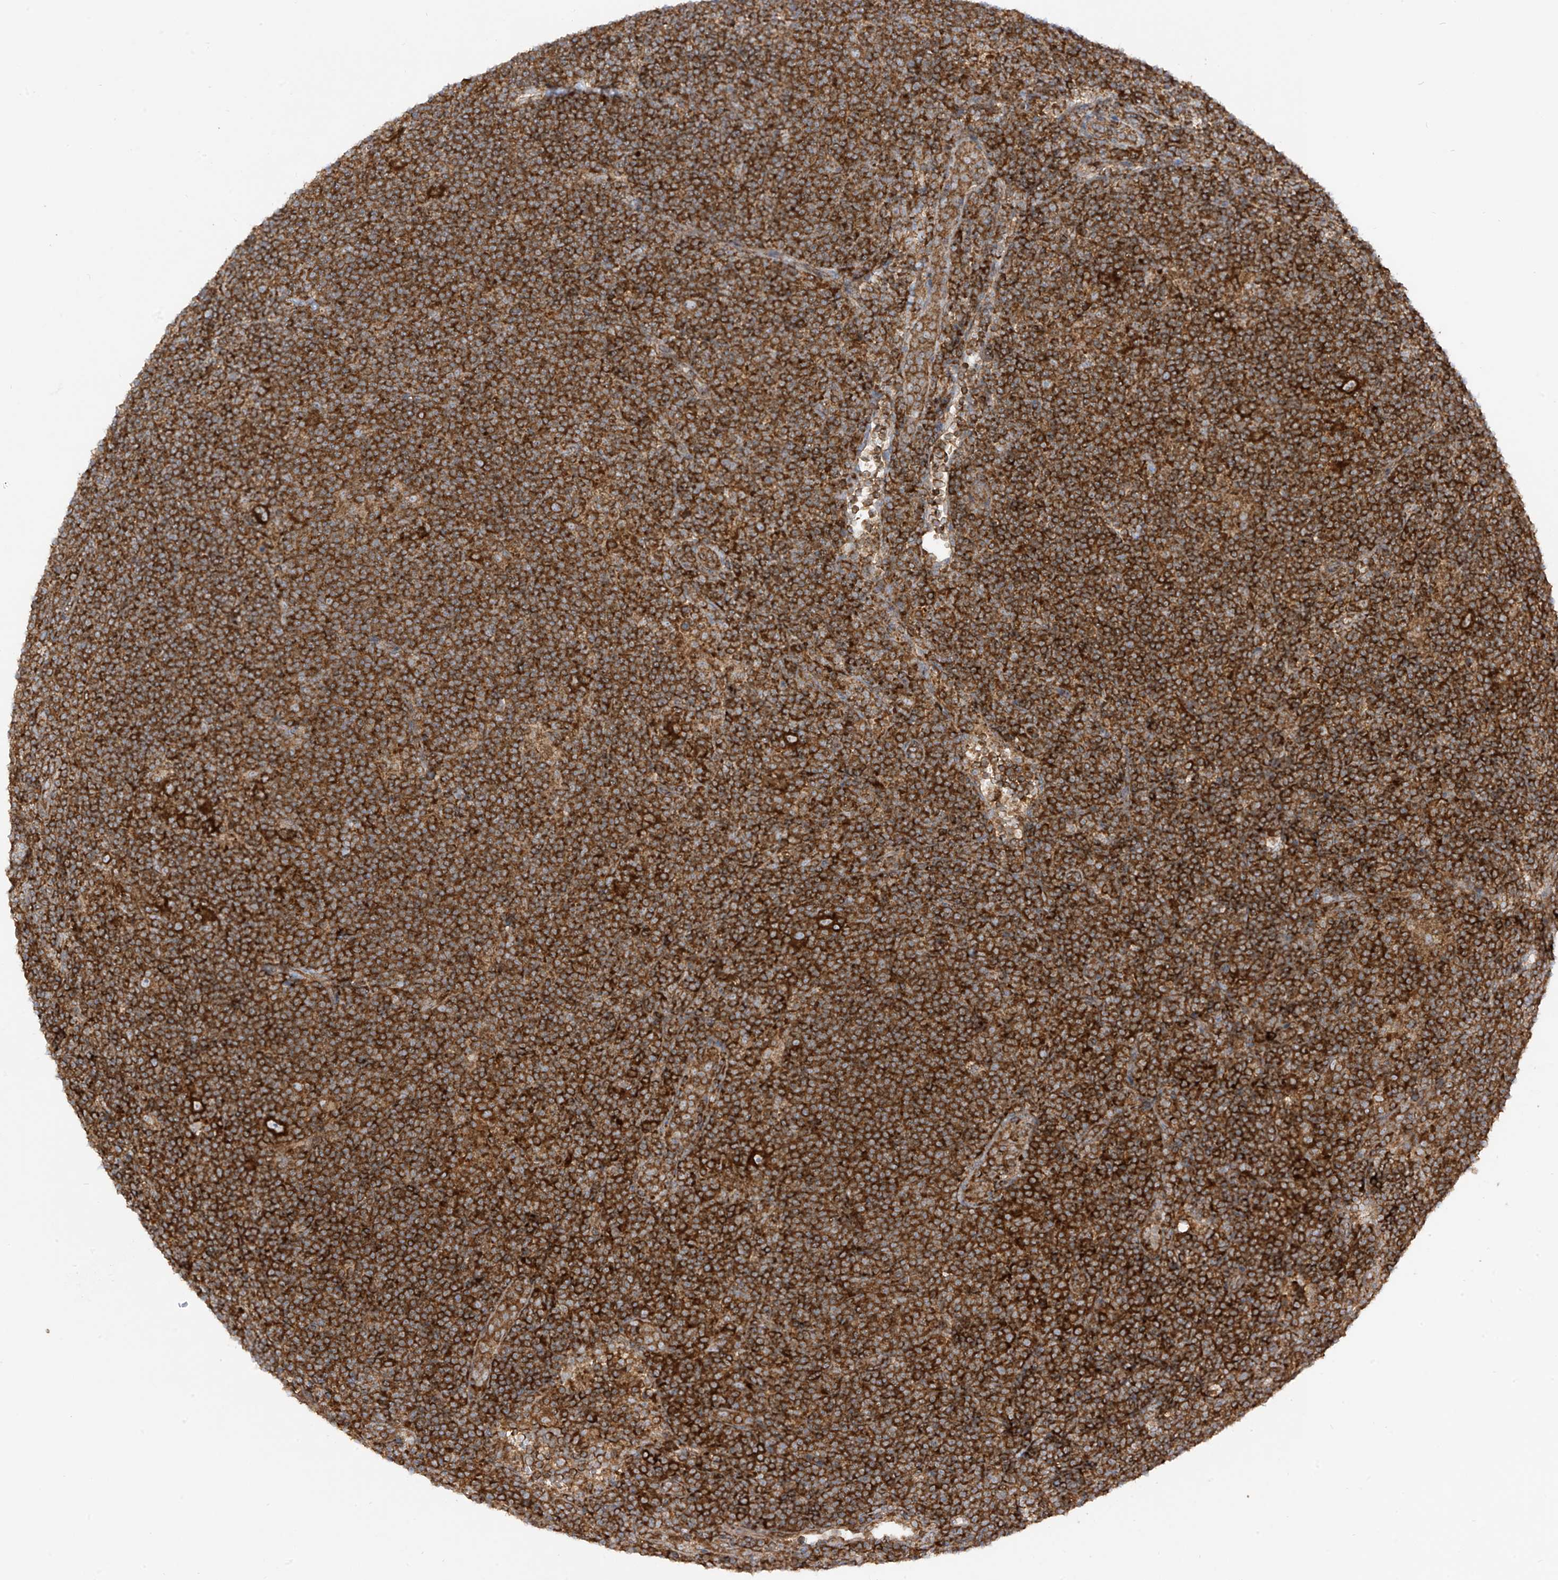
{"staining": {"intensity": "strong", "quantity": ">75%", "location": "cytoplasmic/membranous"}, "tissue": "lymphoma", "cell_type": "Tumor cells", "image_type": "cancer", "snomed": [{"axis": "morphology", "description": "Hodgkin's disease, NOS"}, {"axis": "topography", "description": "Lymph node"}], "caption": "Immunohistochemical staining of human lymphoma displays strong cytoplasmic/membranous protein positivity in about >75% of tumor cells. (Stains: DAB (3,3'-diaminobenzidine) in brown, nuclei in blue, Microscopy: brightfield microscopy at high magnification).", "gene": "REPS1", "patient": {"sex": "female", "age": 57}}